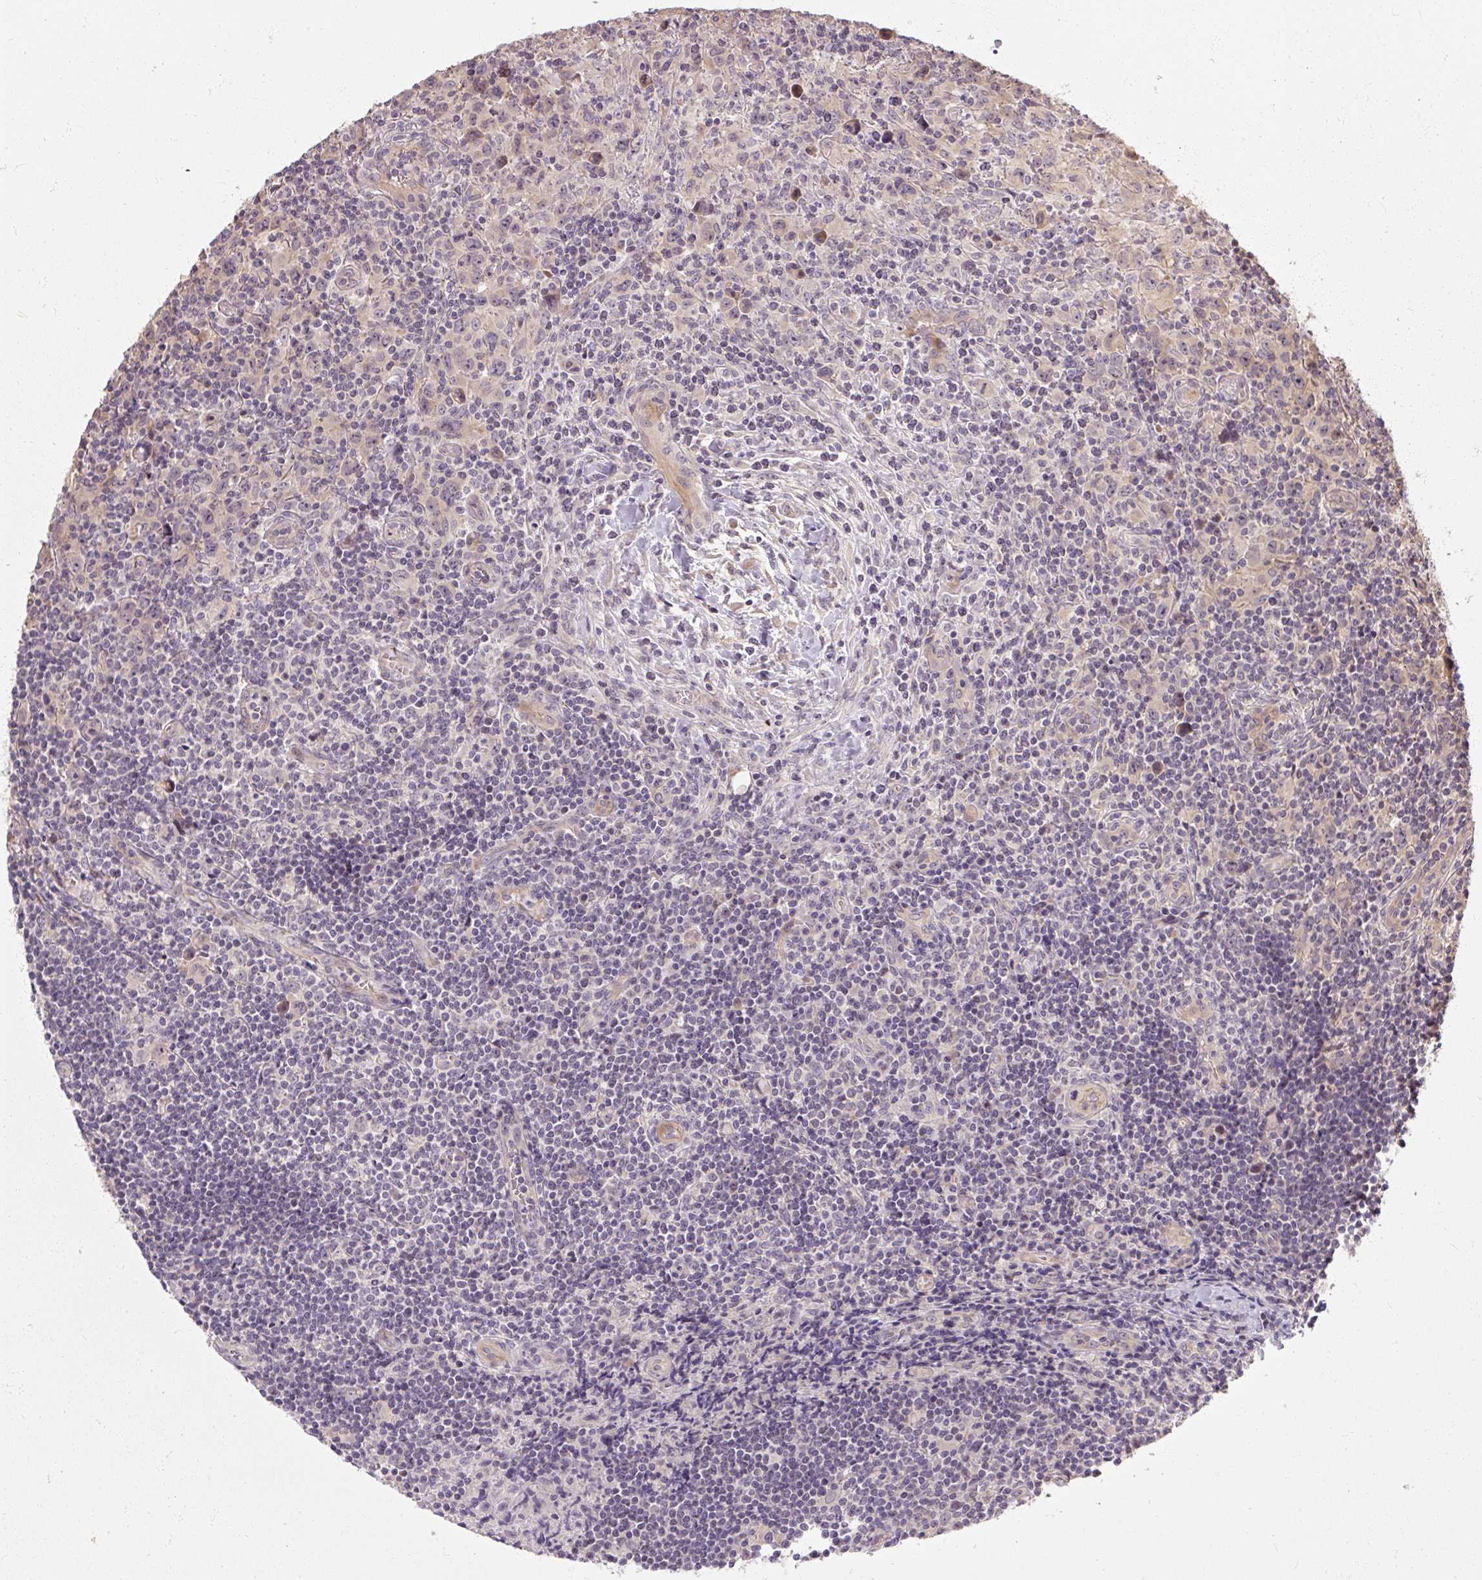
{"staining": {"intensity": "negative", "quantity": "none", "location": "none"}, "tissue": "lymphoma", "cell_type": "Tumor cells", "image_type": "cancer", "snomed": [{"axis": "morphology", "description": "Hodgkin's disease, NOS"}, {"axis": "topography", "description": "Lymph node"}], "caption": "An immunohistochemistry histopathology image of Hodgkin's disease is shown. There is no staining in tumor cells of Hodgkin's disease. (IHC, brightfield microscopy, high magnification).", "gene": "RB1CC1", "patient": {"sex": "female", "age": 18}}